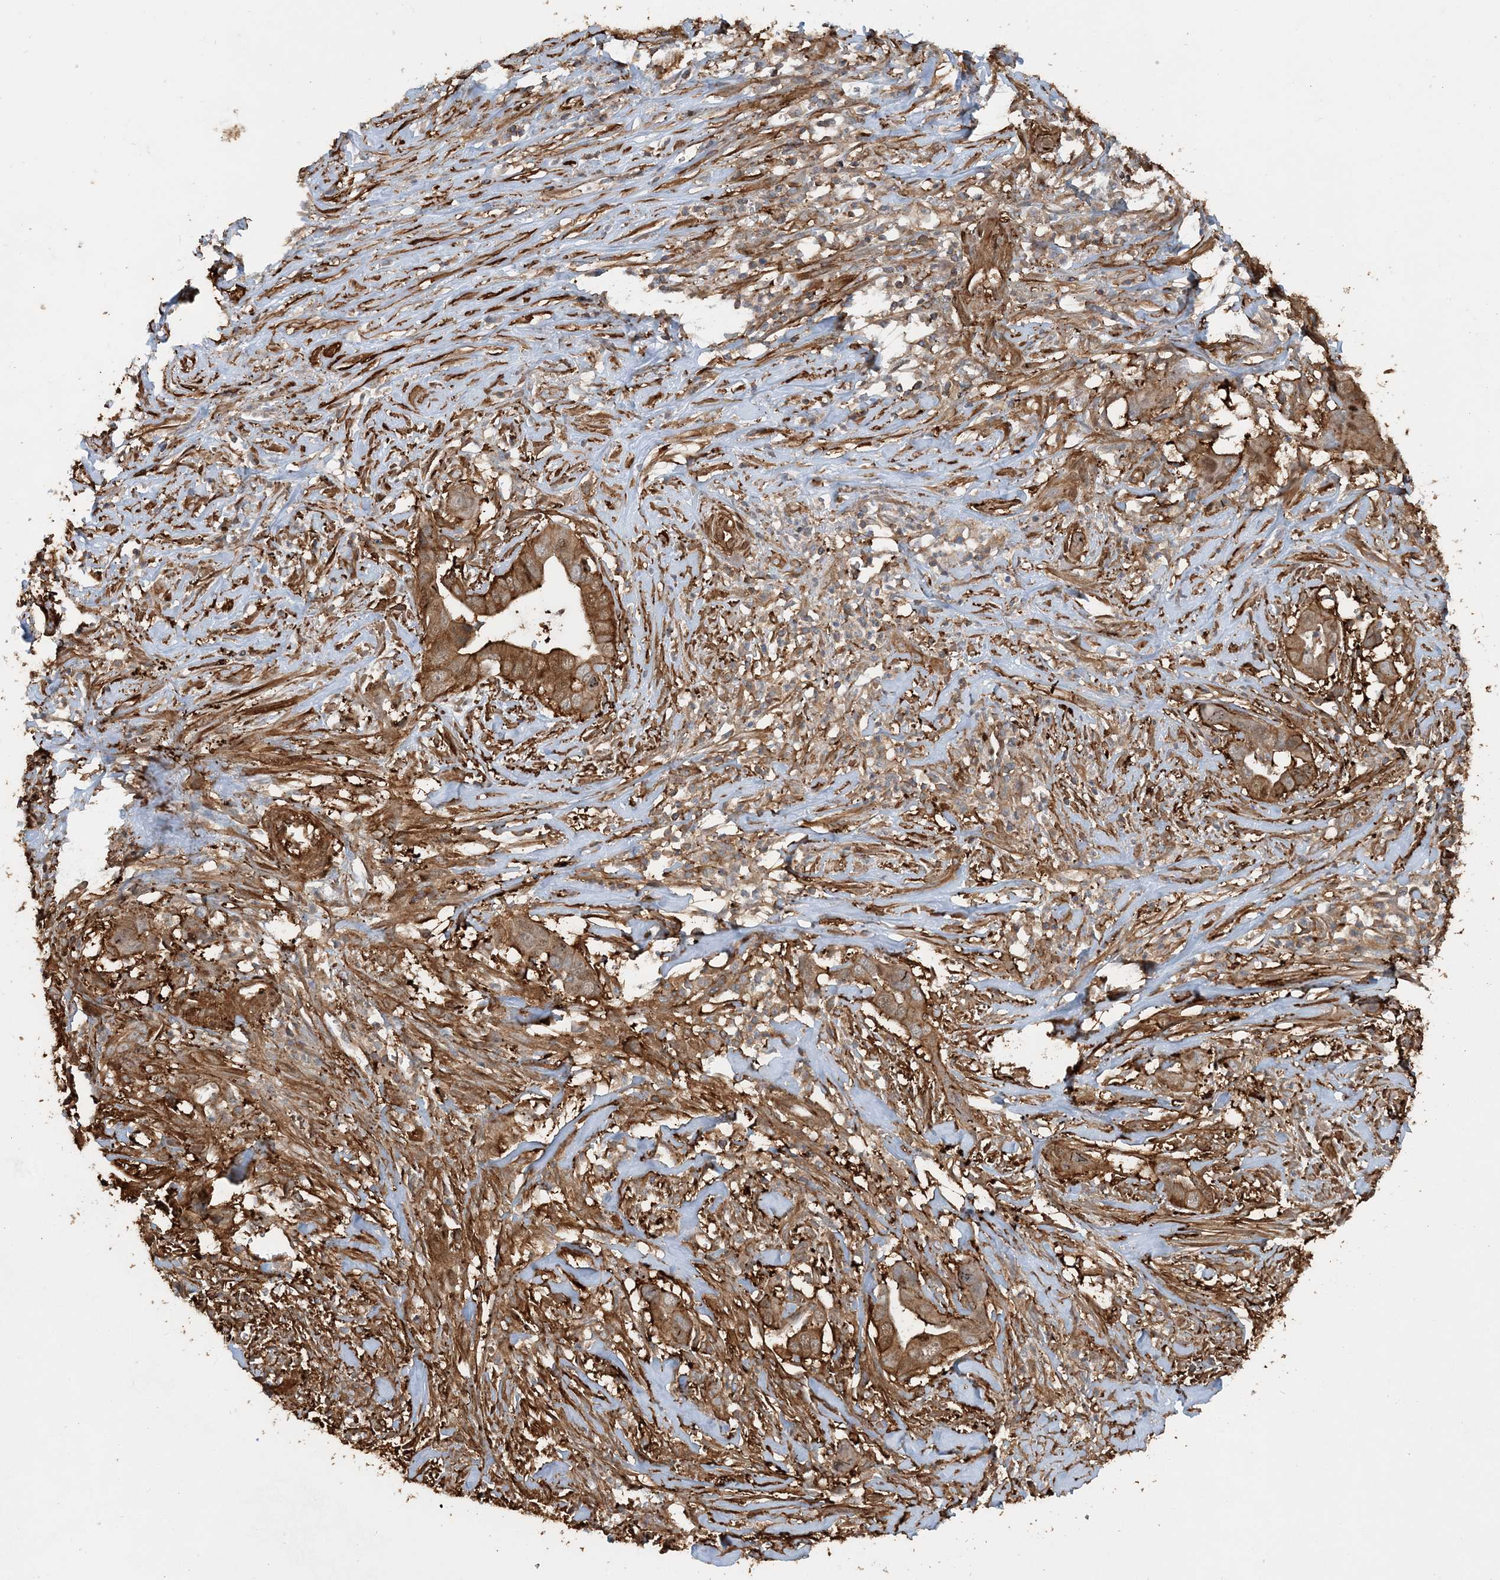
{"staining": {"intensity": "strong", "quantity": ">75%", "location": "cytoplasmic/membranous"}, "tissue": "liver cancer", "cell_type": "Tumor cells", "image_type": "cancer", "snomed": [{"axis": "morphology", "description": "Cholangiocarcinoma"}, {"axis": "topography", "description": "Liver"}], "caption": "IHC staining of liver cancer, which demonstrates high levels of strong cytoplasmic/membranous staining in approximately >75% of tumor cells indicating strong cytoplasmic/membranous protein staining. The staining was performed using DAB (3,3'-diaminobenzidine) (brown) for protein detection and nuclei were counterstained in hematoxylin (blue).", "gene": "DSTN", "patient": {"sex": "female", "age": 79}}